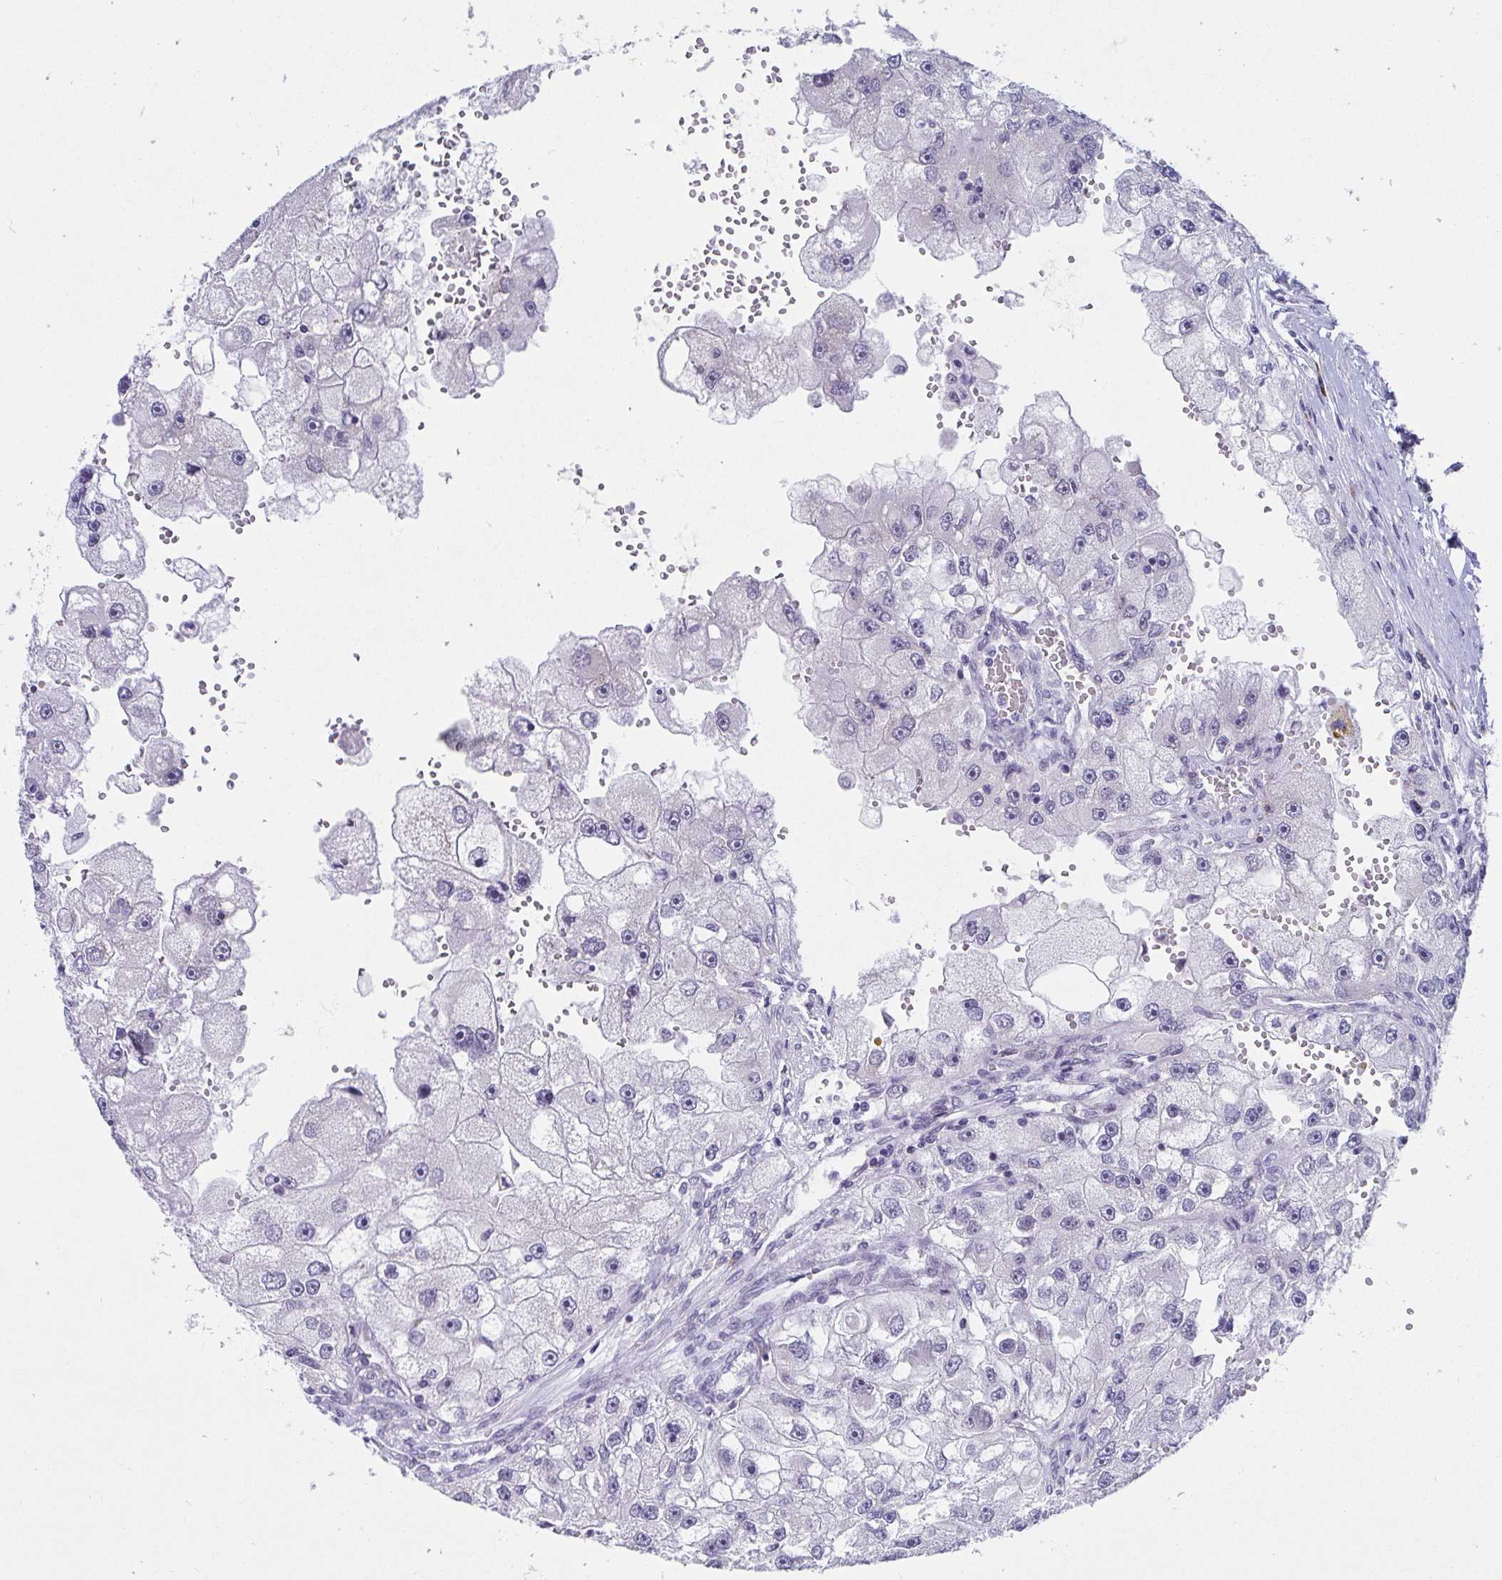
{"staining": {"intensity": "negative", "quantity": "none", "location": "none"}, "tissue": "renal cancer", "cell_type": "Tumor cells", "image_type": "cancer", "snomed": [{"axis": "morphology", "description": "Adenocarcinoma, NOS"}, {"axis": "topography", "description": "Kidney"}], "caption": "This is an immunohistochemistry (IHC) micrograph of human renal cancer (adenocarcinoma). There is no staining in tumor cells.", "gene": "WDR72", "patient": {"sex": "male", "age": 63}}